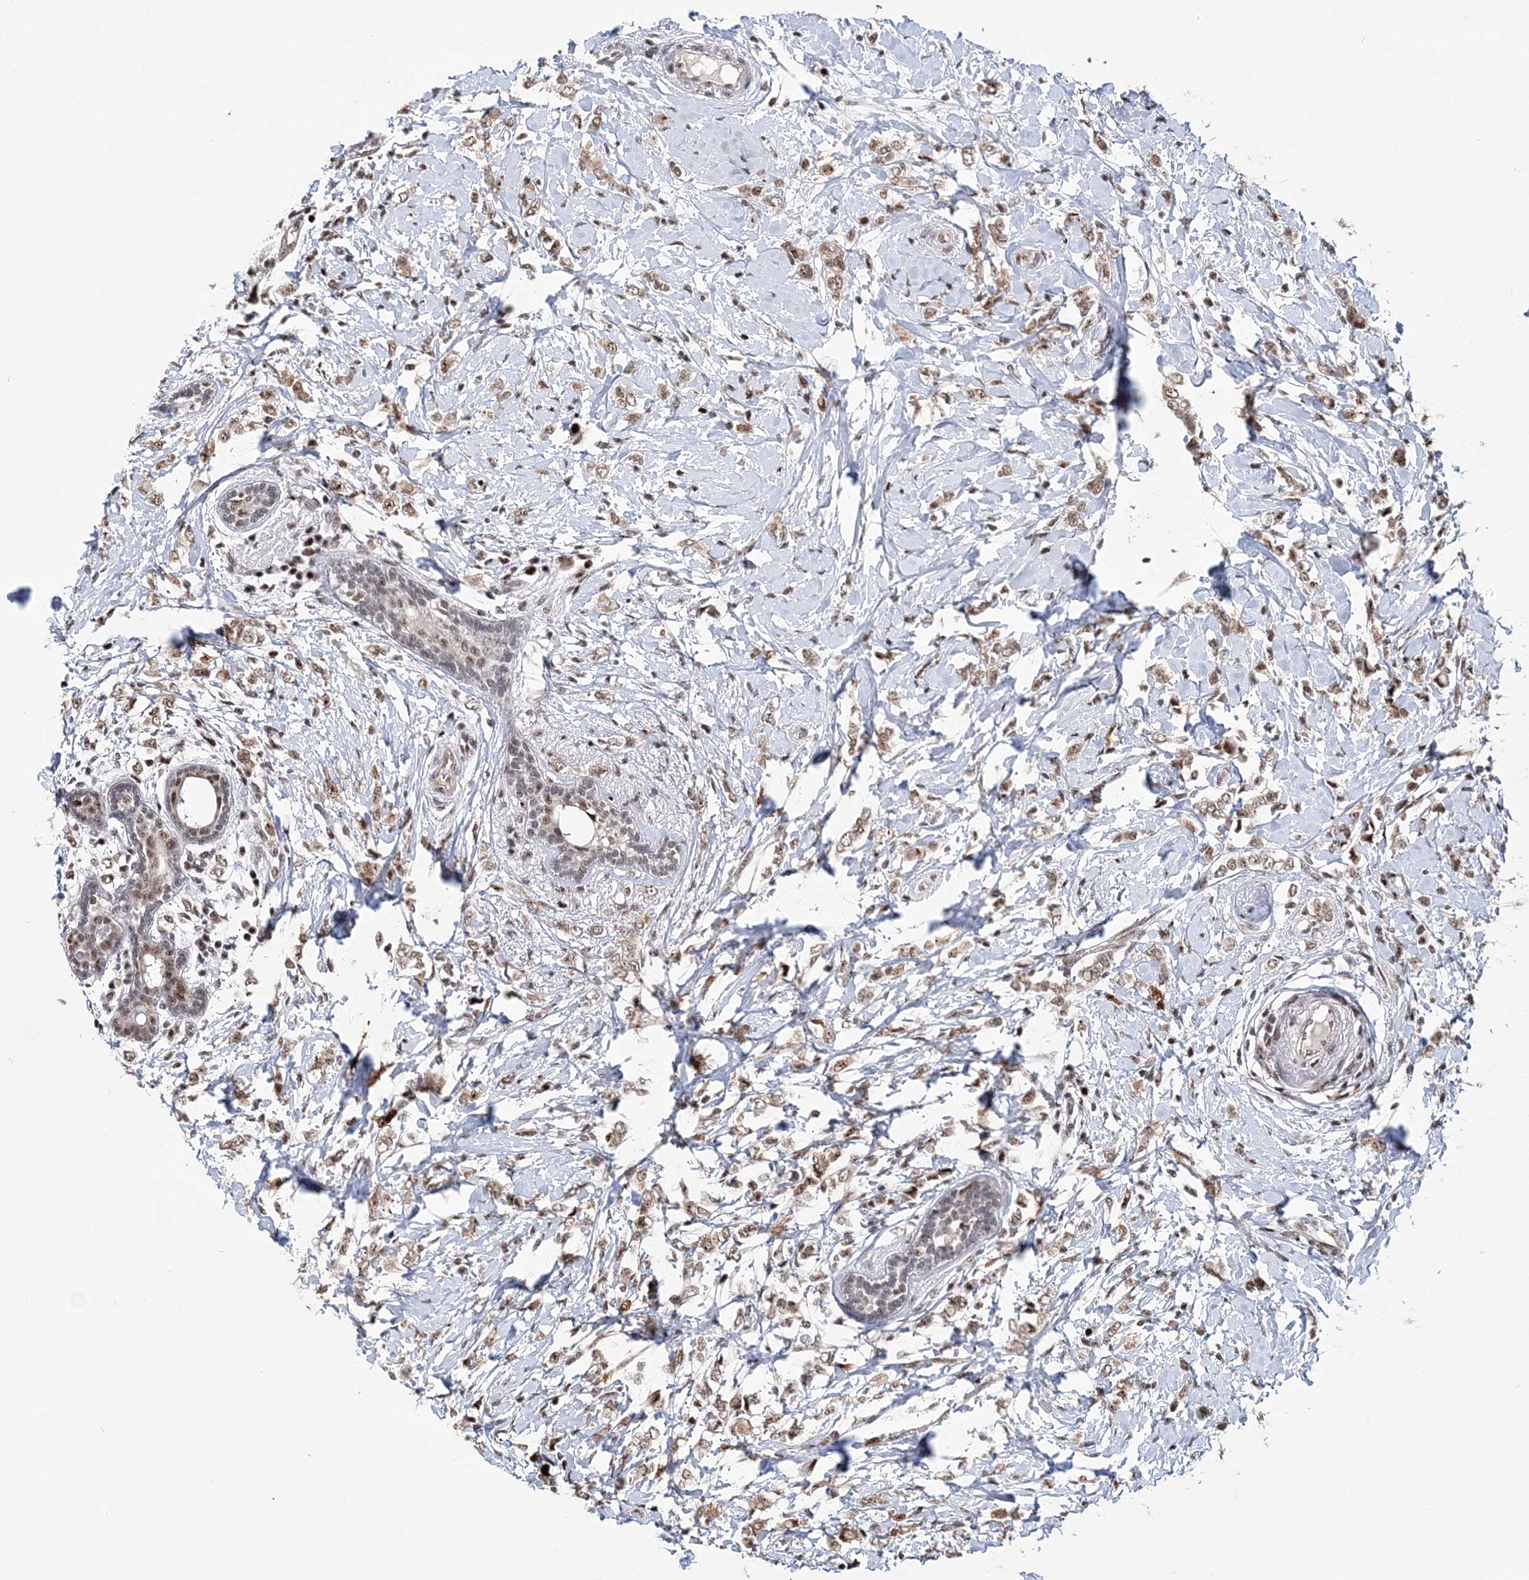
{"staining": {"intensity": "moderate", "quantity": ">75%", "location": "nuclear"}, "tissue": "breast cancer", "cell_type": "Tumor cells", "image_type": "cancer", "snomed": [{"axis": "morphology", "description": "Normal tissue, NOS"}, {"axis": "morphology", "description": "Lobular carcinoma"}, {"axis": "topography", "description": "Breast"}], "caption": "Human breast cancer stained for a protein (brown) displays moderate nuclear positive staining in approximately >75% of tumor cells.", "gene": "TATDN2", "patient": {"sex": "female", "age": 47}}